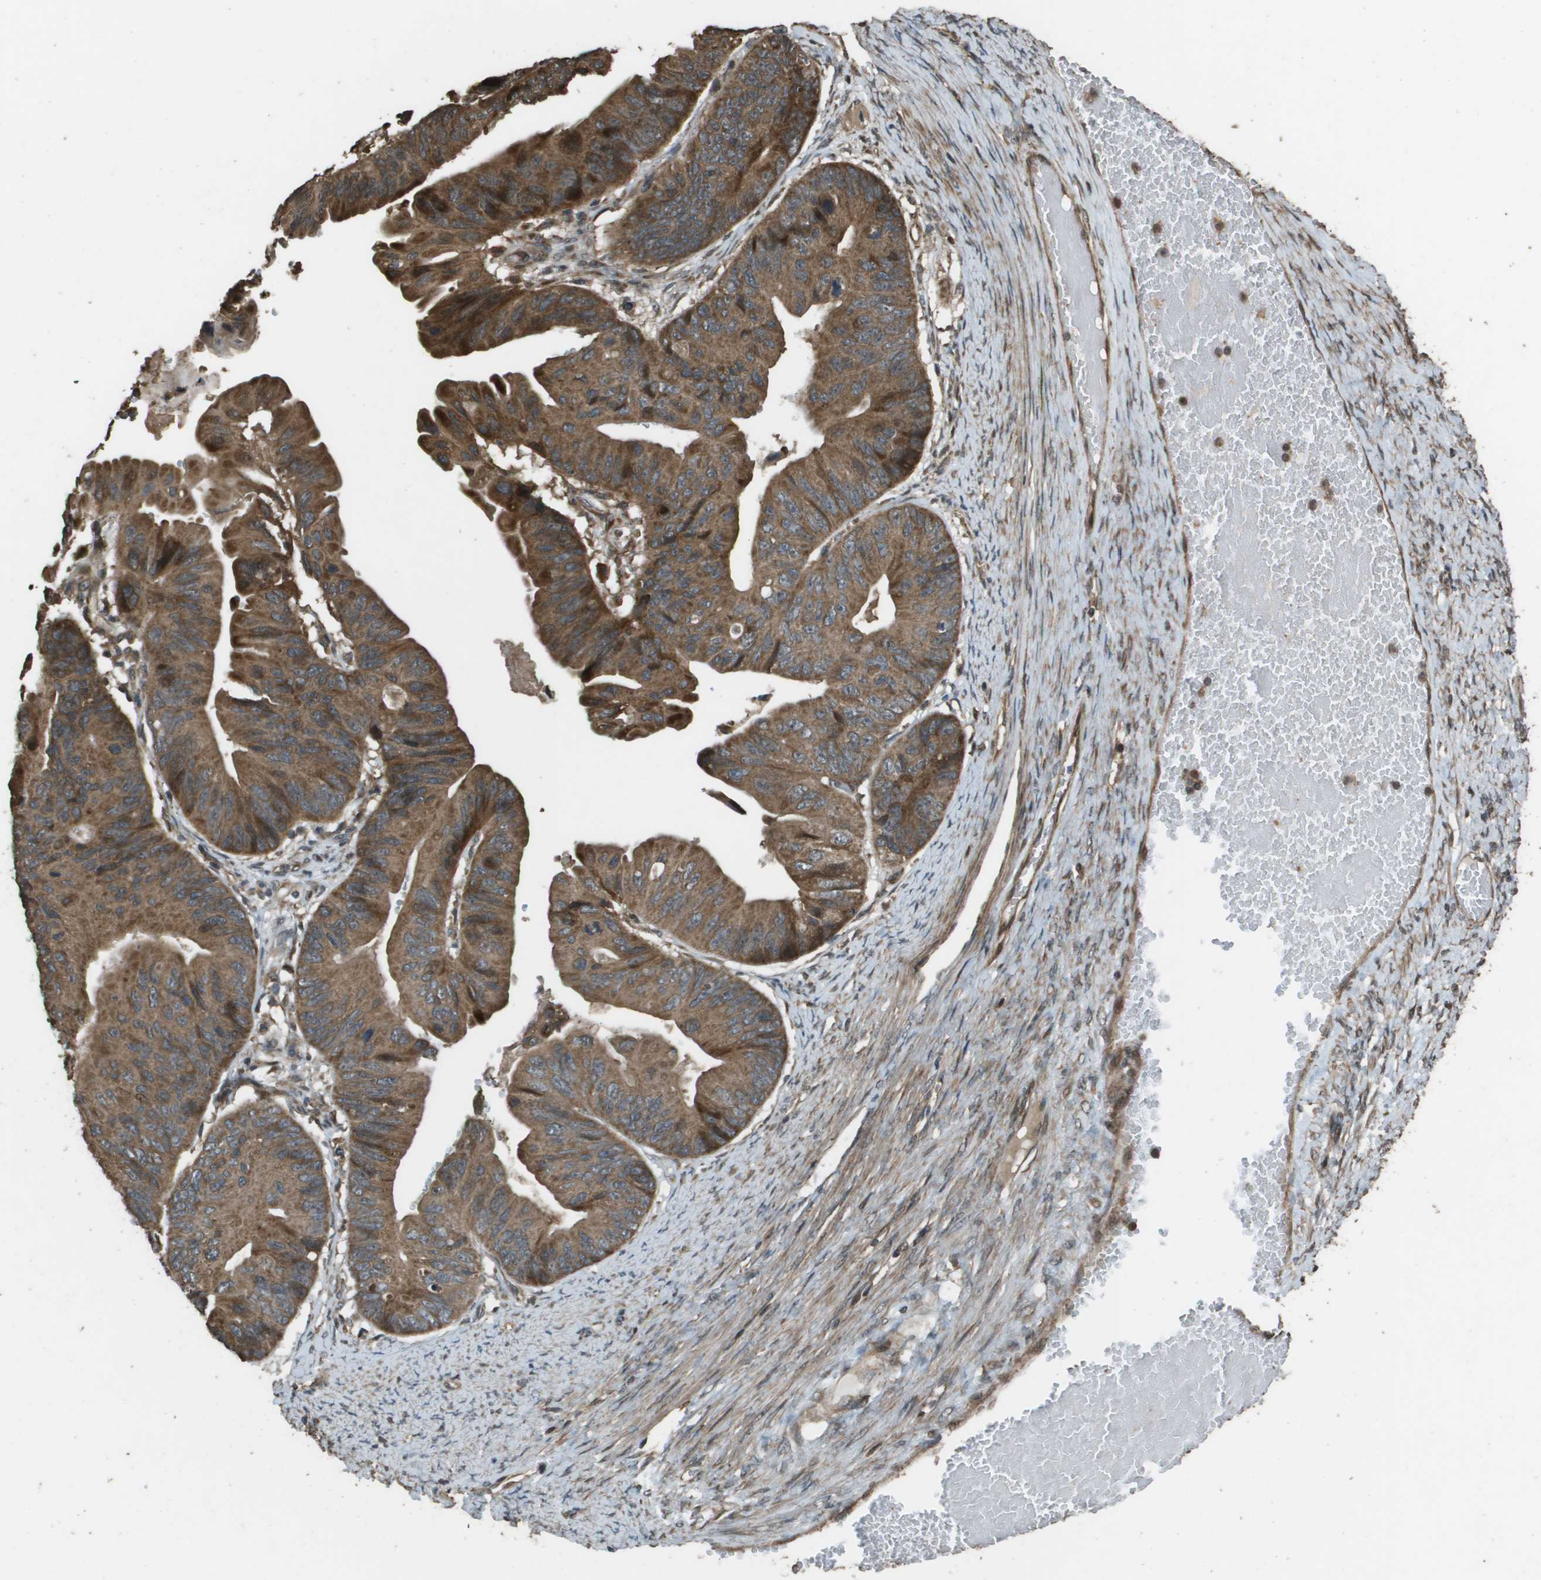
{"staining": {"intensity": "strong", "quantity": ">75%", "location": "cytoplasmic/membranous"}, "tissue": "ovarian cancer", "cell_type": "Tumor cells", "image_type": "cancer", "snomed": [{"axis": "morphology", "description": "Cystadenocarcinoma, mucinous, NOS"}, {"axis": "topography", "description": "Ovary"}], "caption": "Immunohistochemistry staining of mucinous cystadenocarcinoma (ovarian), which reveals high levels of strong cytoplasmic/membranous expression in approximately >75% of tumor cells indicating strong cytoplasmic/membranous protein positivity. The staining was performed using DAB (3,3'-diaminobenzidine) (brown) for protein detection and nuclei were counterstained in hematoxylin (blue).", "gene": "FIG4", "patient": {"sex": "female", "age": 61}}